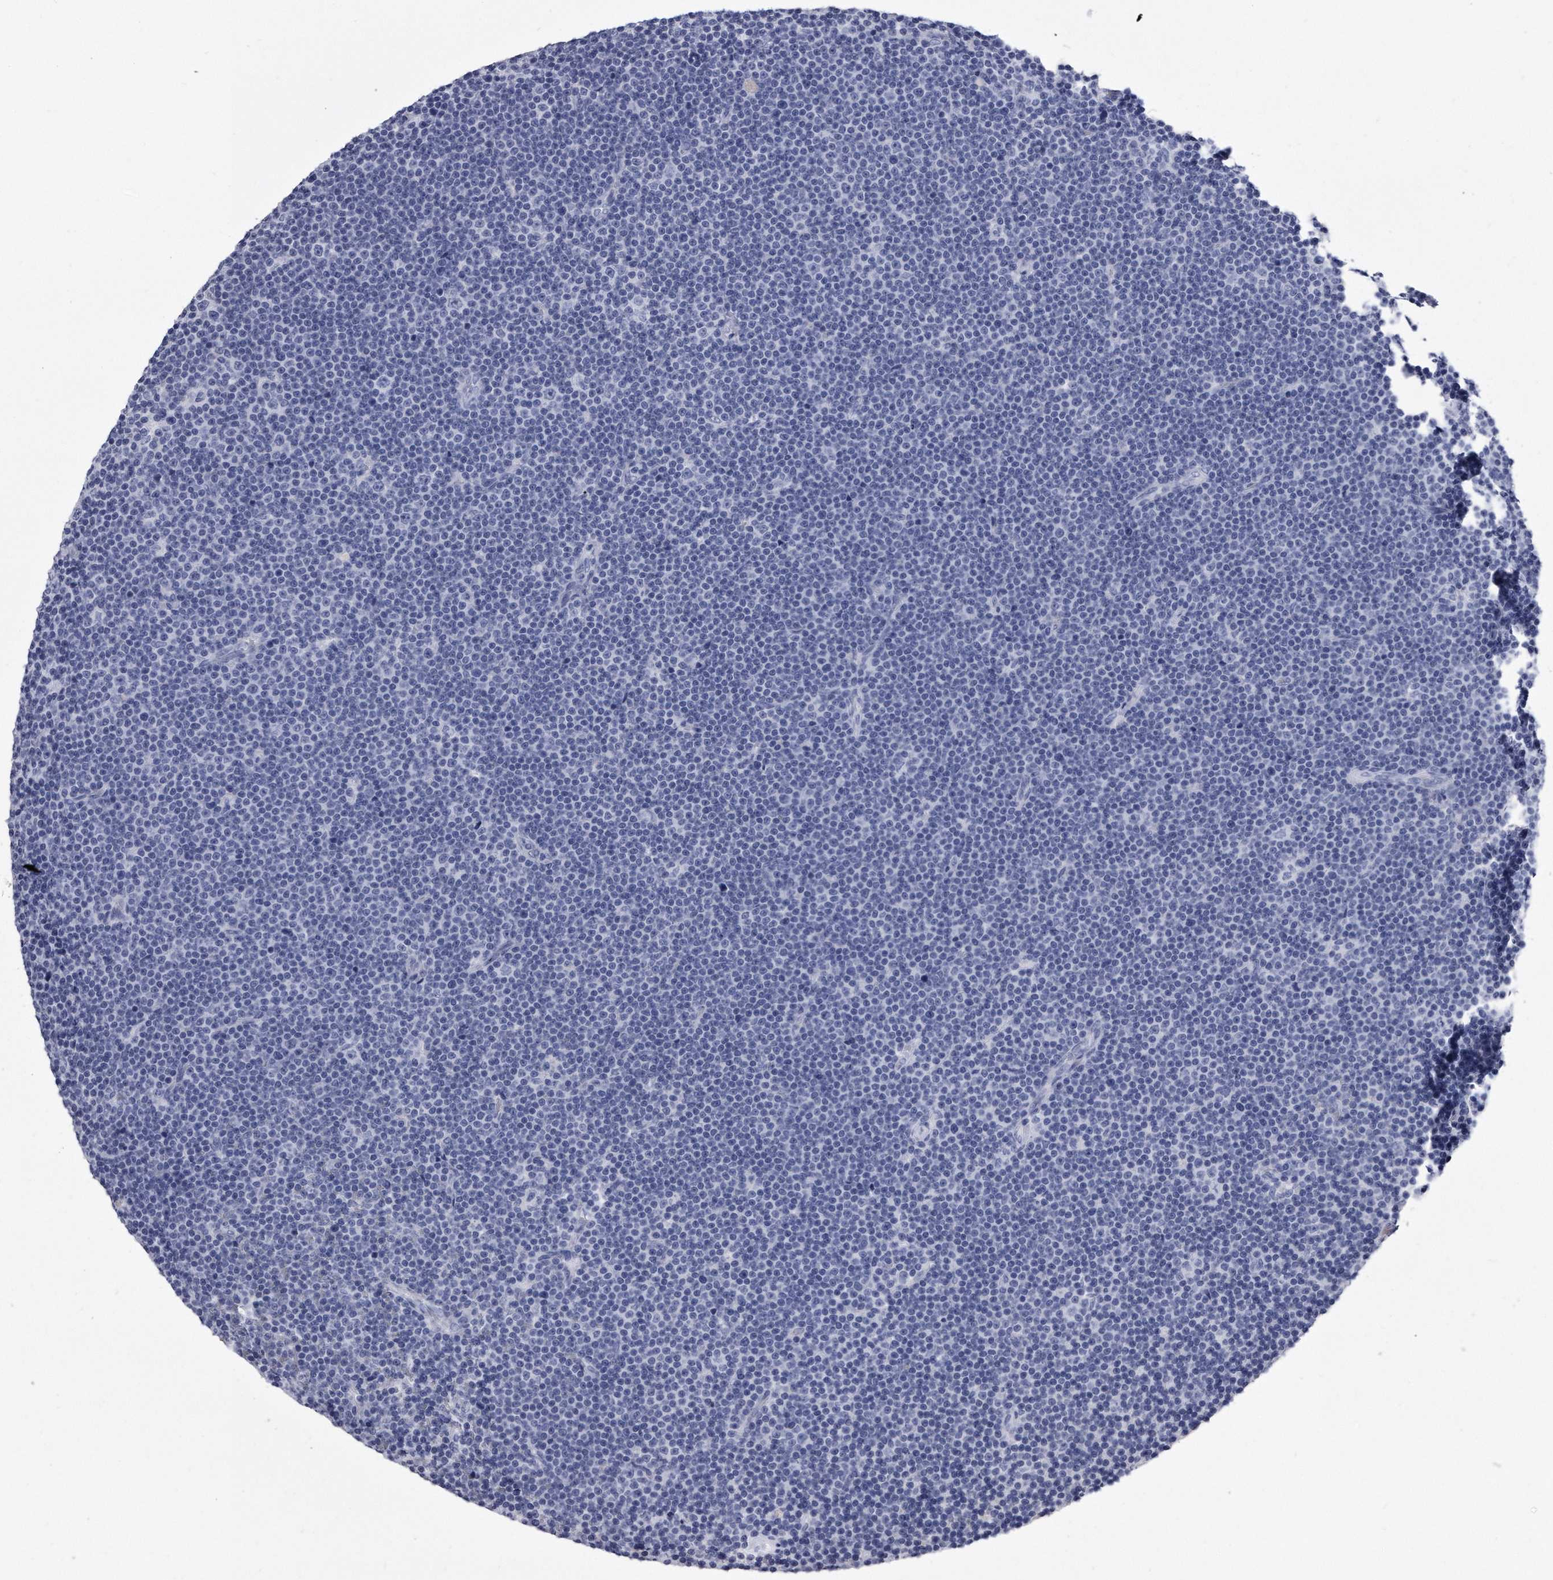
{"staining": {"intensity": "negative", "quantity": "none", "location": "none"}, "tissue": "lymphoma", "cell_type": "Tumor cells", "image_type": "cancer", "snomed": [{"axis": "morphology", "description": "Malignant lymphoma, non-Hodgkin's type, Low grade"}, {"axis": "topography", "description": "Lymph node"}], "caption": "This is a photomicrograph of IHC staining of low-grade malignant lymphoma, non-Hodgkin's type, which shows no expression in tumor cells.", "gene": "KCTD8", "patient": {"sex": "female", "age": 67}}